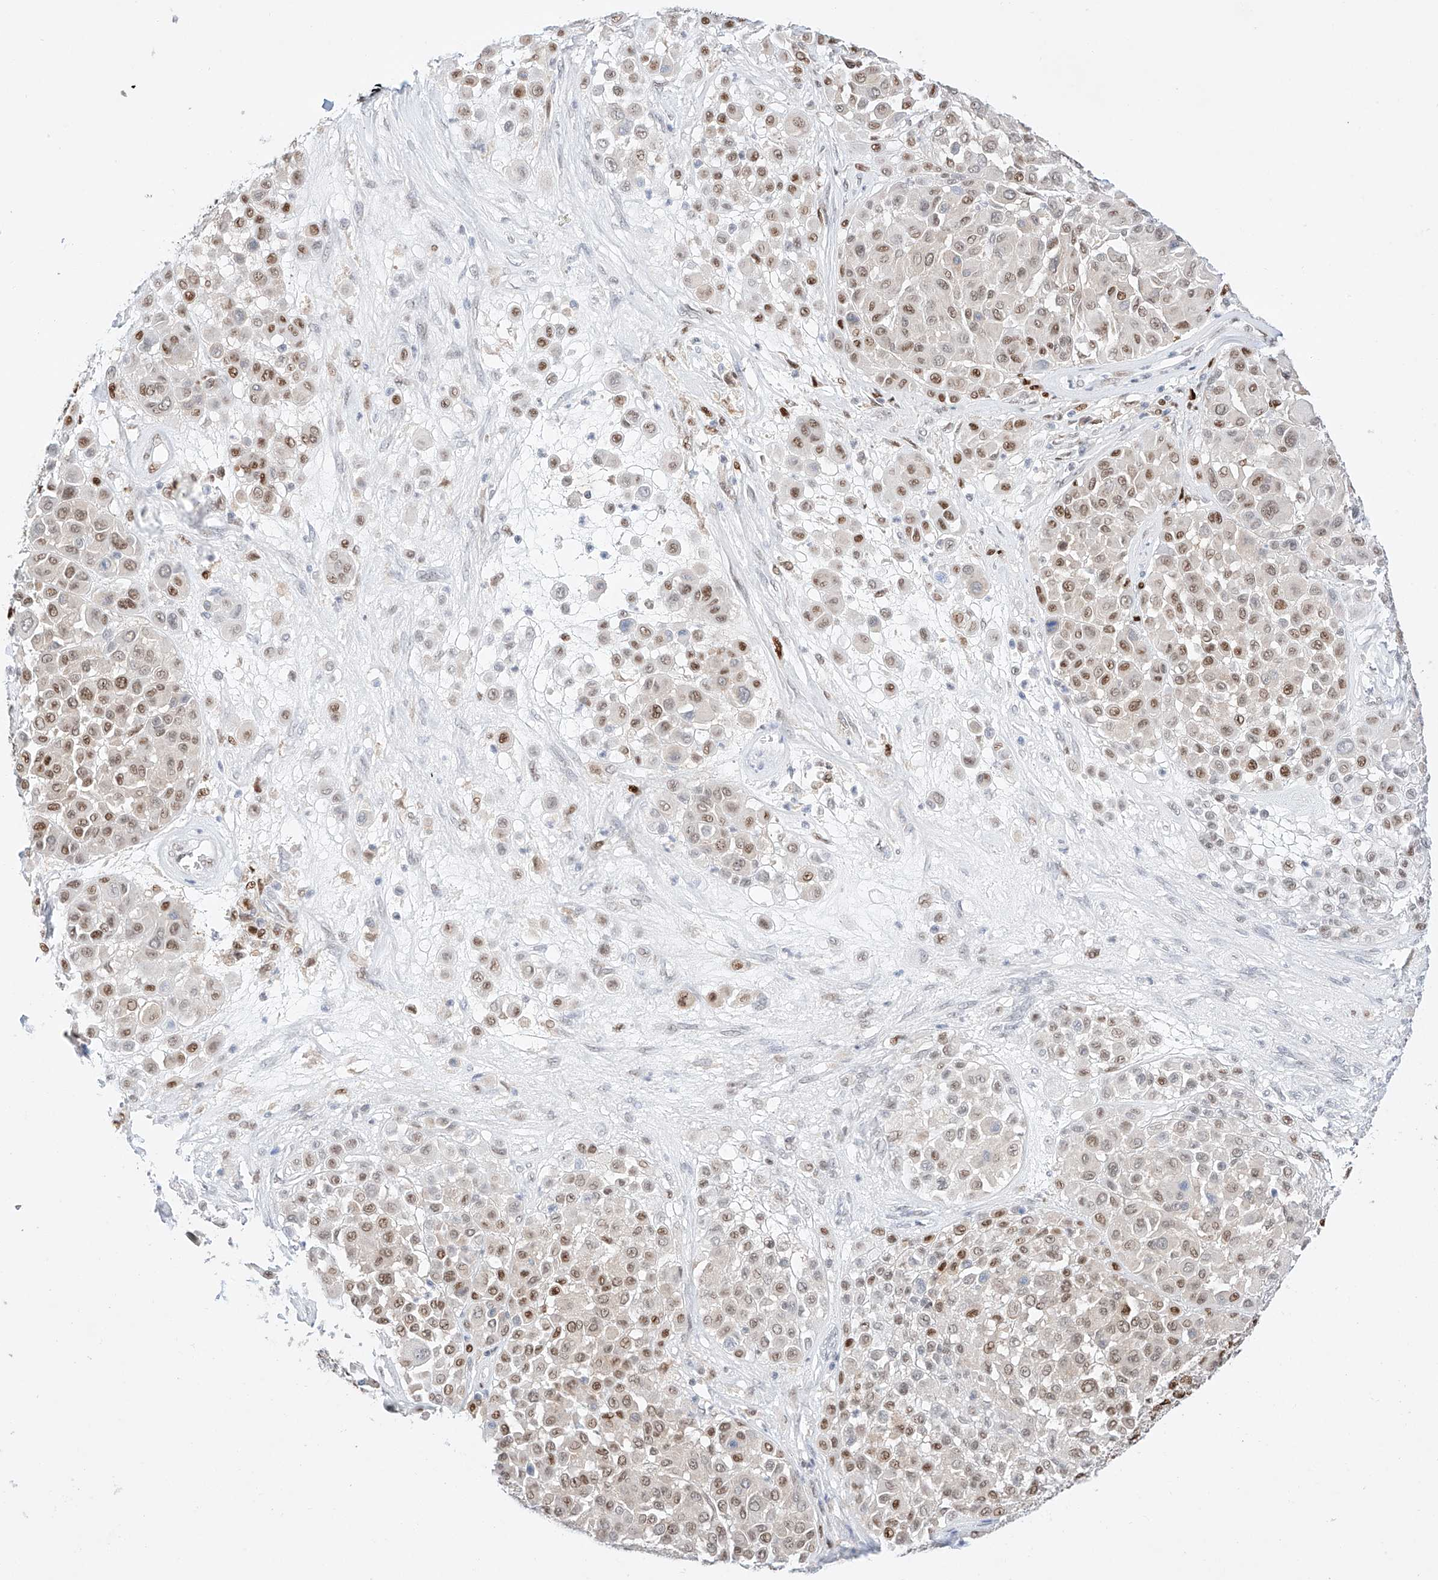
{"staining": {"intensity": "moderate", "quantity": "25%-75%", "location": "nuclear"}, "tissue": "melanoma", "cell_type": "Tumor cells", "image_type": "cancer", "snomed": [{"axis": "morphology", "description": "Malignant melanoma, Metastatic site"}, {"axis": "topography", "description": "Soft tissue"}], "caption": "Immunohistochemistry (IHC) image of malignant melanoma (metastatic site) stained for a protein (brown), which shows medium levels of moderate nuclear expression in approximately 25%-75% of tumor cells.", "gene": "APIP", "patient": {"sex": "male", "age": 41}}